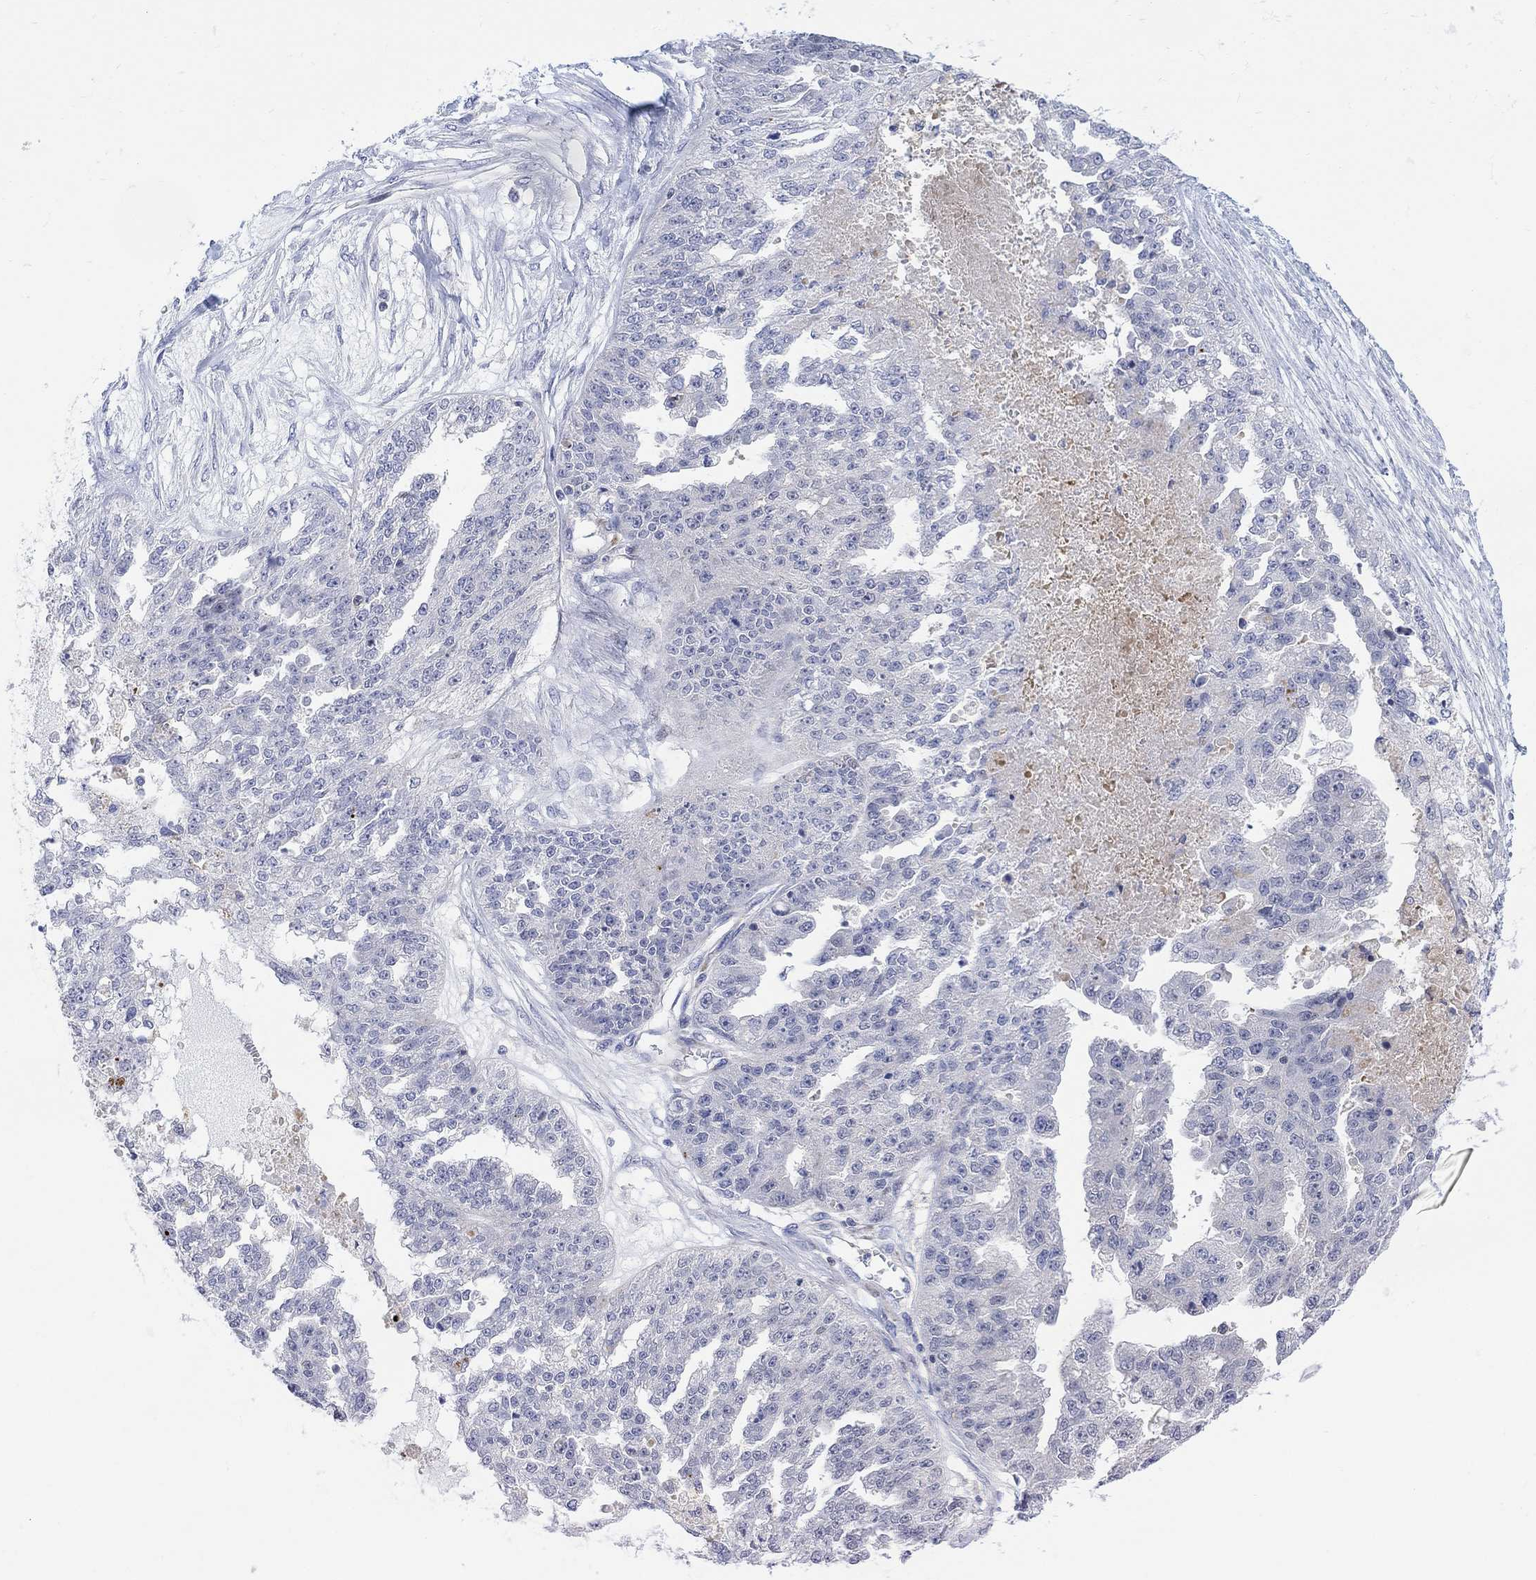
{"staining": {"intensity": "negative", "quantity": "none", "location": "none"}, "tissue": "ovarian cancer", "cell_type": "Tumor cells", "image_type": "cancer", "snomed": [{"axis": "morphology", "description": "Cystadenocarcinoma, serous, NOS"}, {"axis": "topography", "description": "Ovary"}], "caption": "Immunohistochemical staining of human ovarian cancer (serous cystadenocarcinoma) reveals no significant staining in tumor cells.", "gene": "ARSK", "patient": {"sex": "female", "age": 58}}